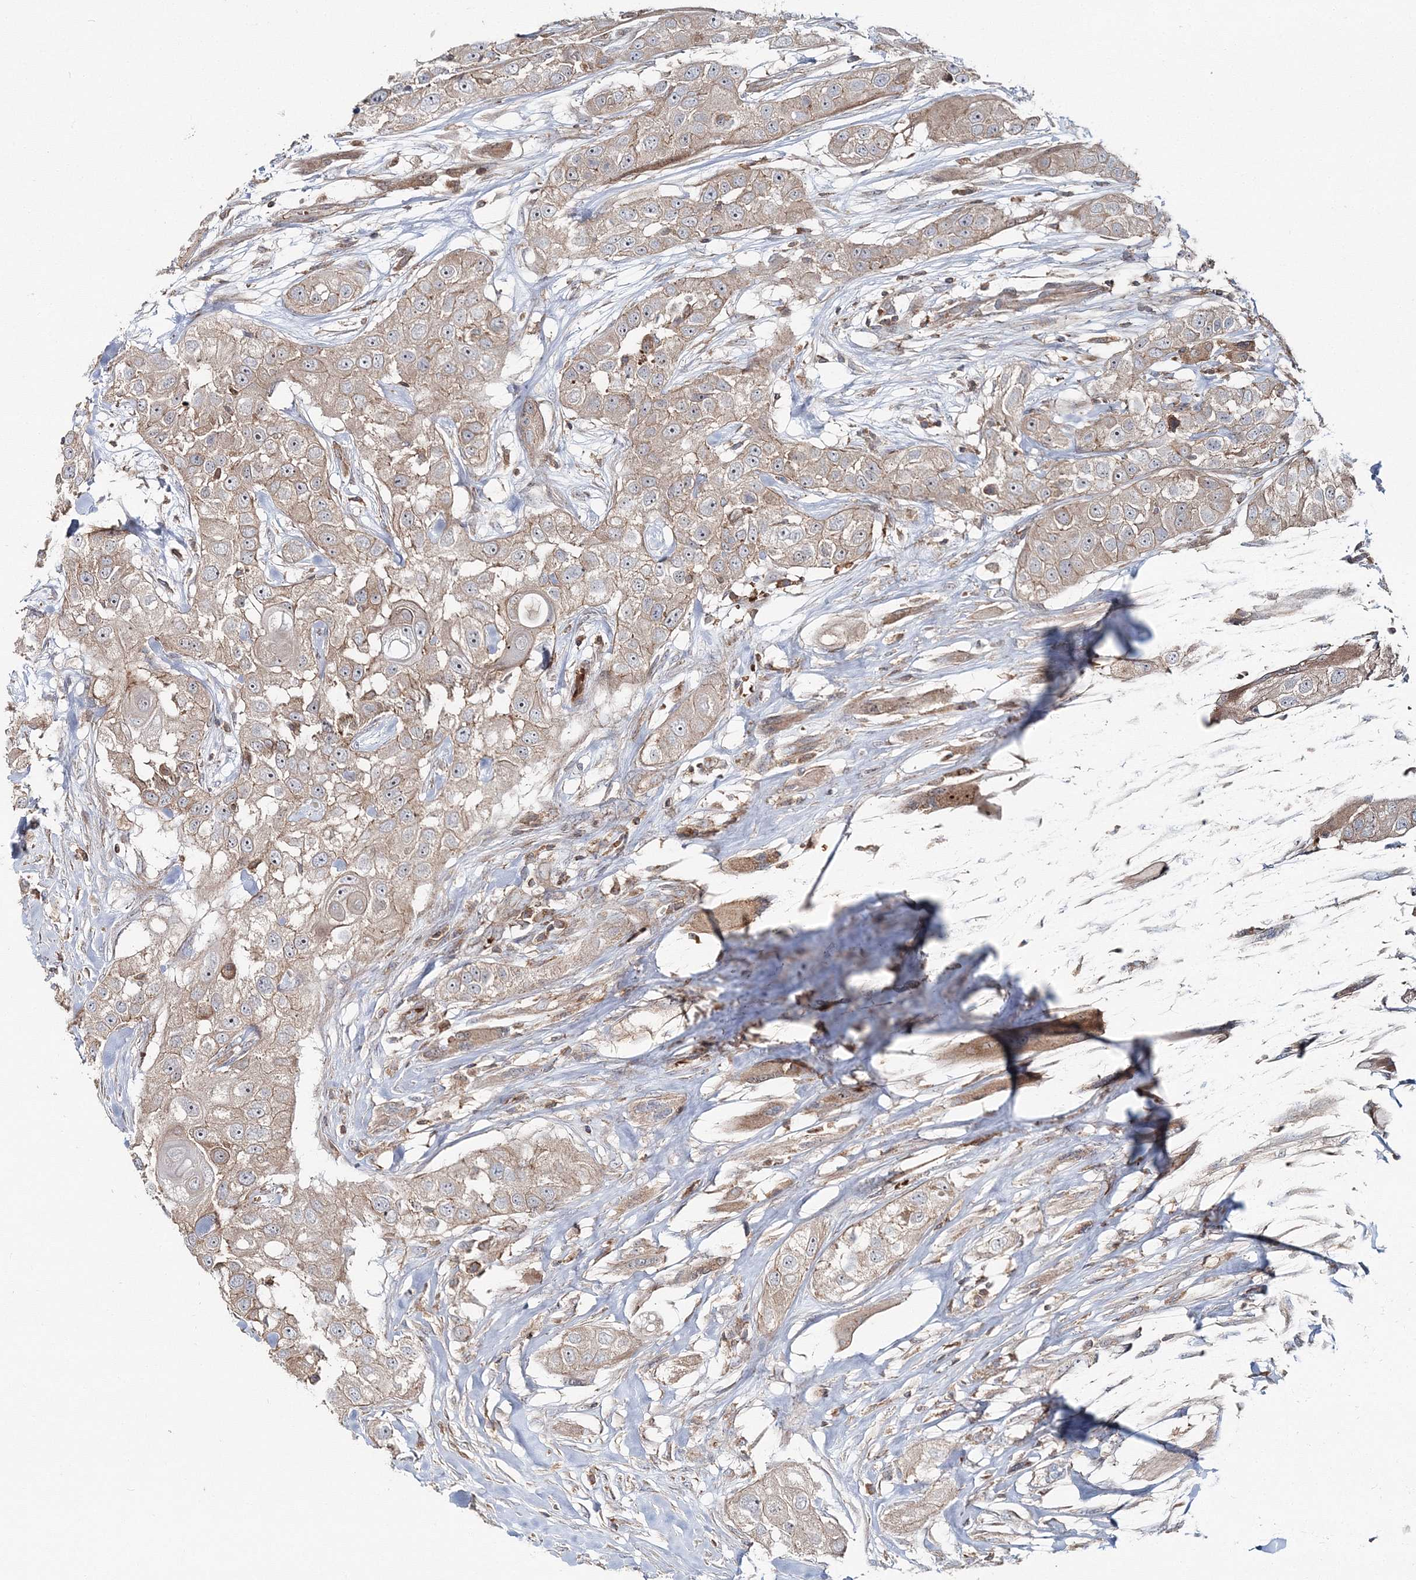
{"staining": {"intensity": "weak", "quantity": ">75%", "location": "cytoplasmic/membranous"}, "tissue": "head and neck cancer", "cell_type": "Tumor cells", "image_type": "cancer", "snomed": [{"axis": "morphology", "description": "Normal tissue, NOS"}, {"axis": "morphology", "description": "Squamous cell carcinoma, NOS"}, {"axis": "topography", "description": "Skeletal muscle"}, {"axis": "topography", "description": "Head-Neck"}], "caption": "There is low levels of weak cytoplasmic/membranous staining in tumor cells of head and neck squamous cell carcinoma, as demonstrated by immunohistochemical staining (brown color).", "gene": "PCBD2", "patient": {"sex": "male", "age": 51}}